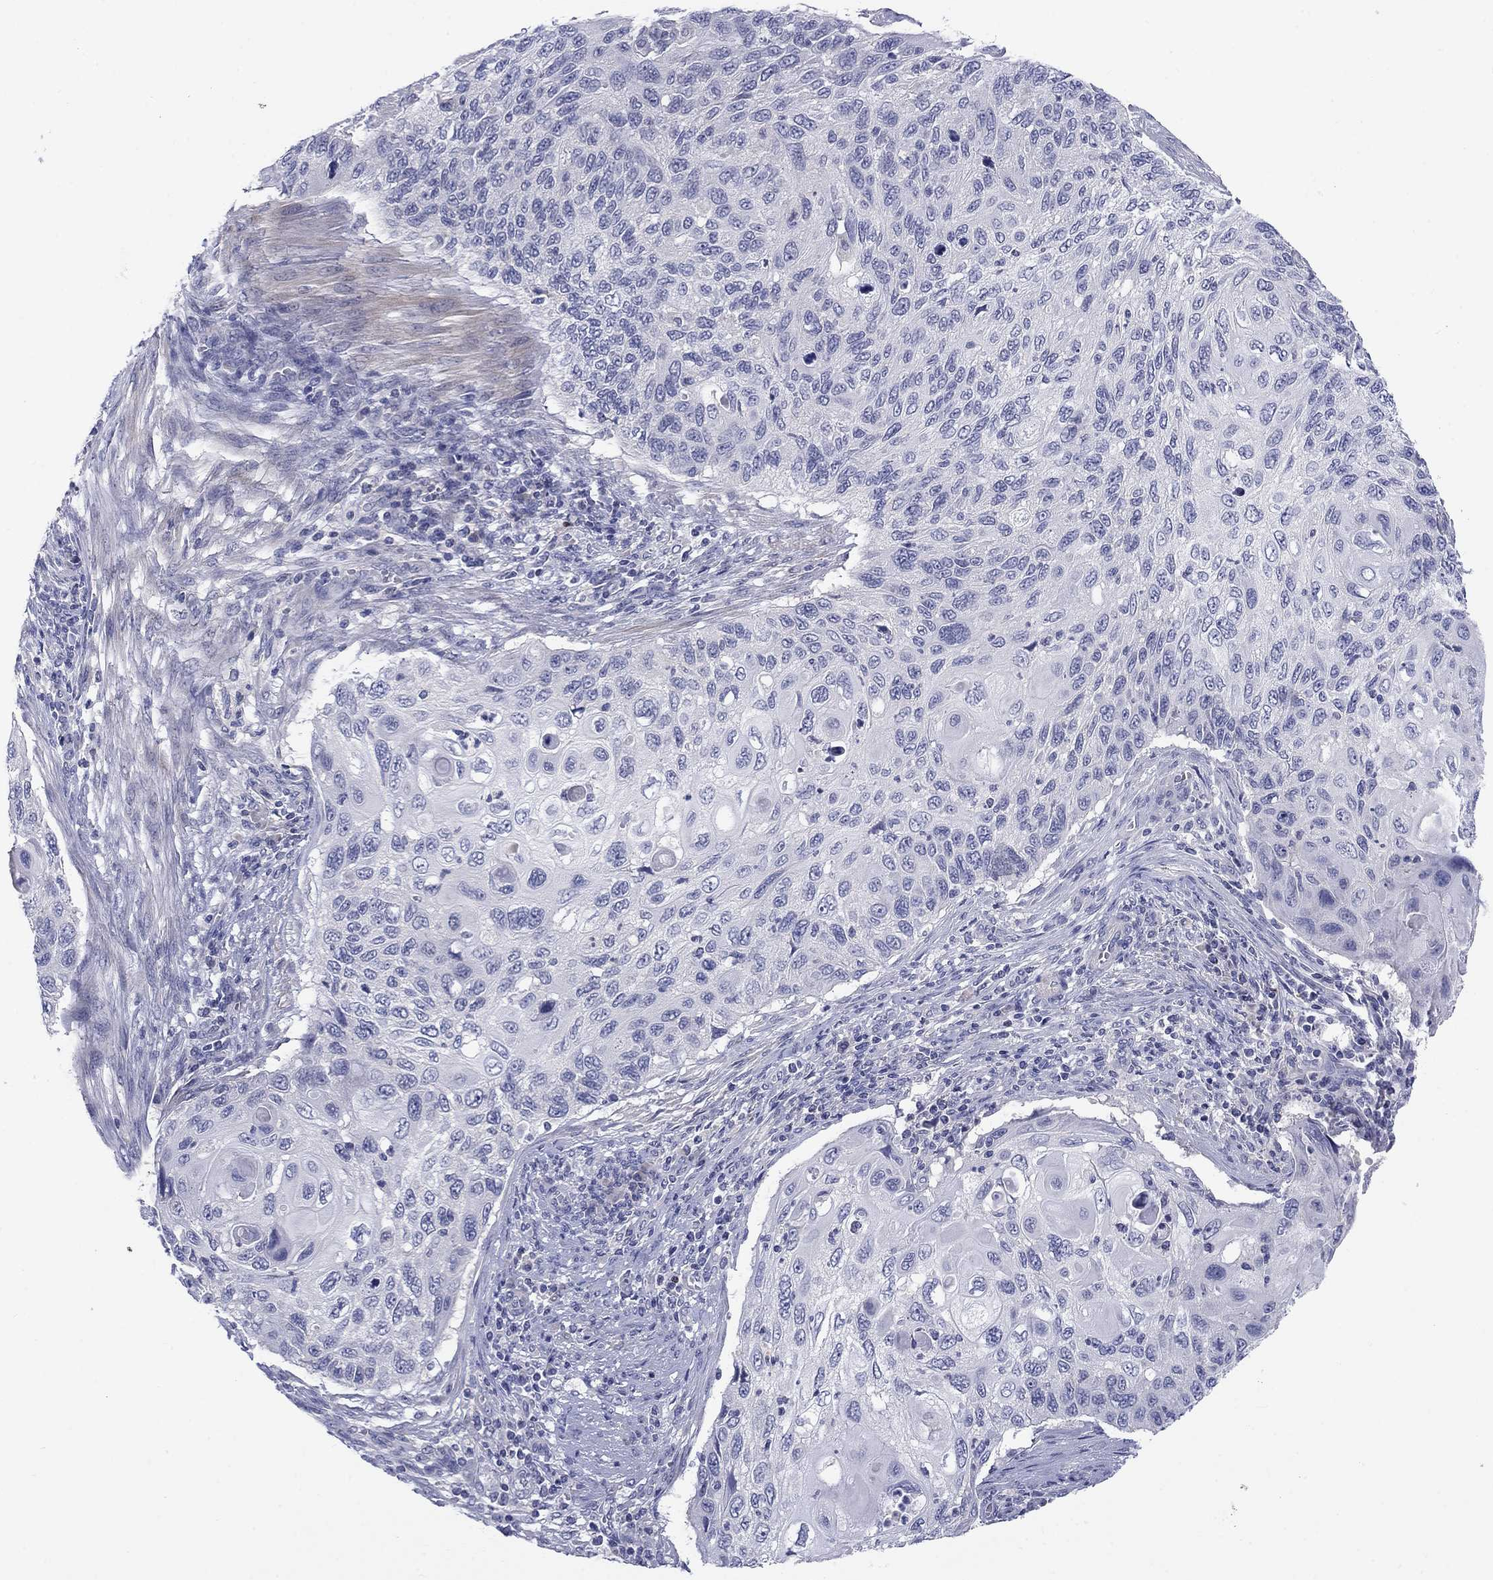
{"staining": {"intensity": "negative", "quantity": "none", "location": "none"}, "tissue": "cervical cancer", "cell_type": "Tumor cells", "image_type": "cancer", "snomed": [{"axis": "morphology", "description": "Squamous cell carcinoma, NOS"}, {"axis": "topography", "description": "Cervix"}], "caption": "Image shows no significant protein staining in tumor cells of cervical cancer.", "gene": "CACNA1A", "patient": {"sex": "female", "age": 70}}